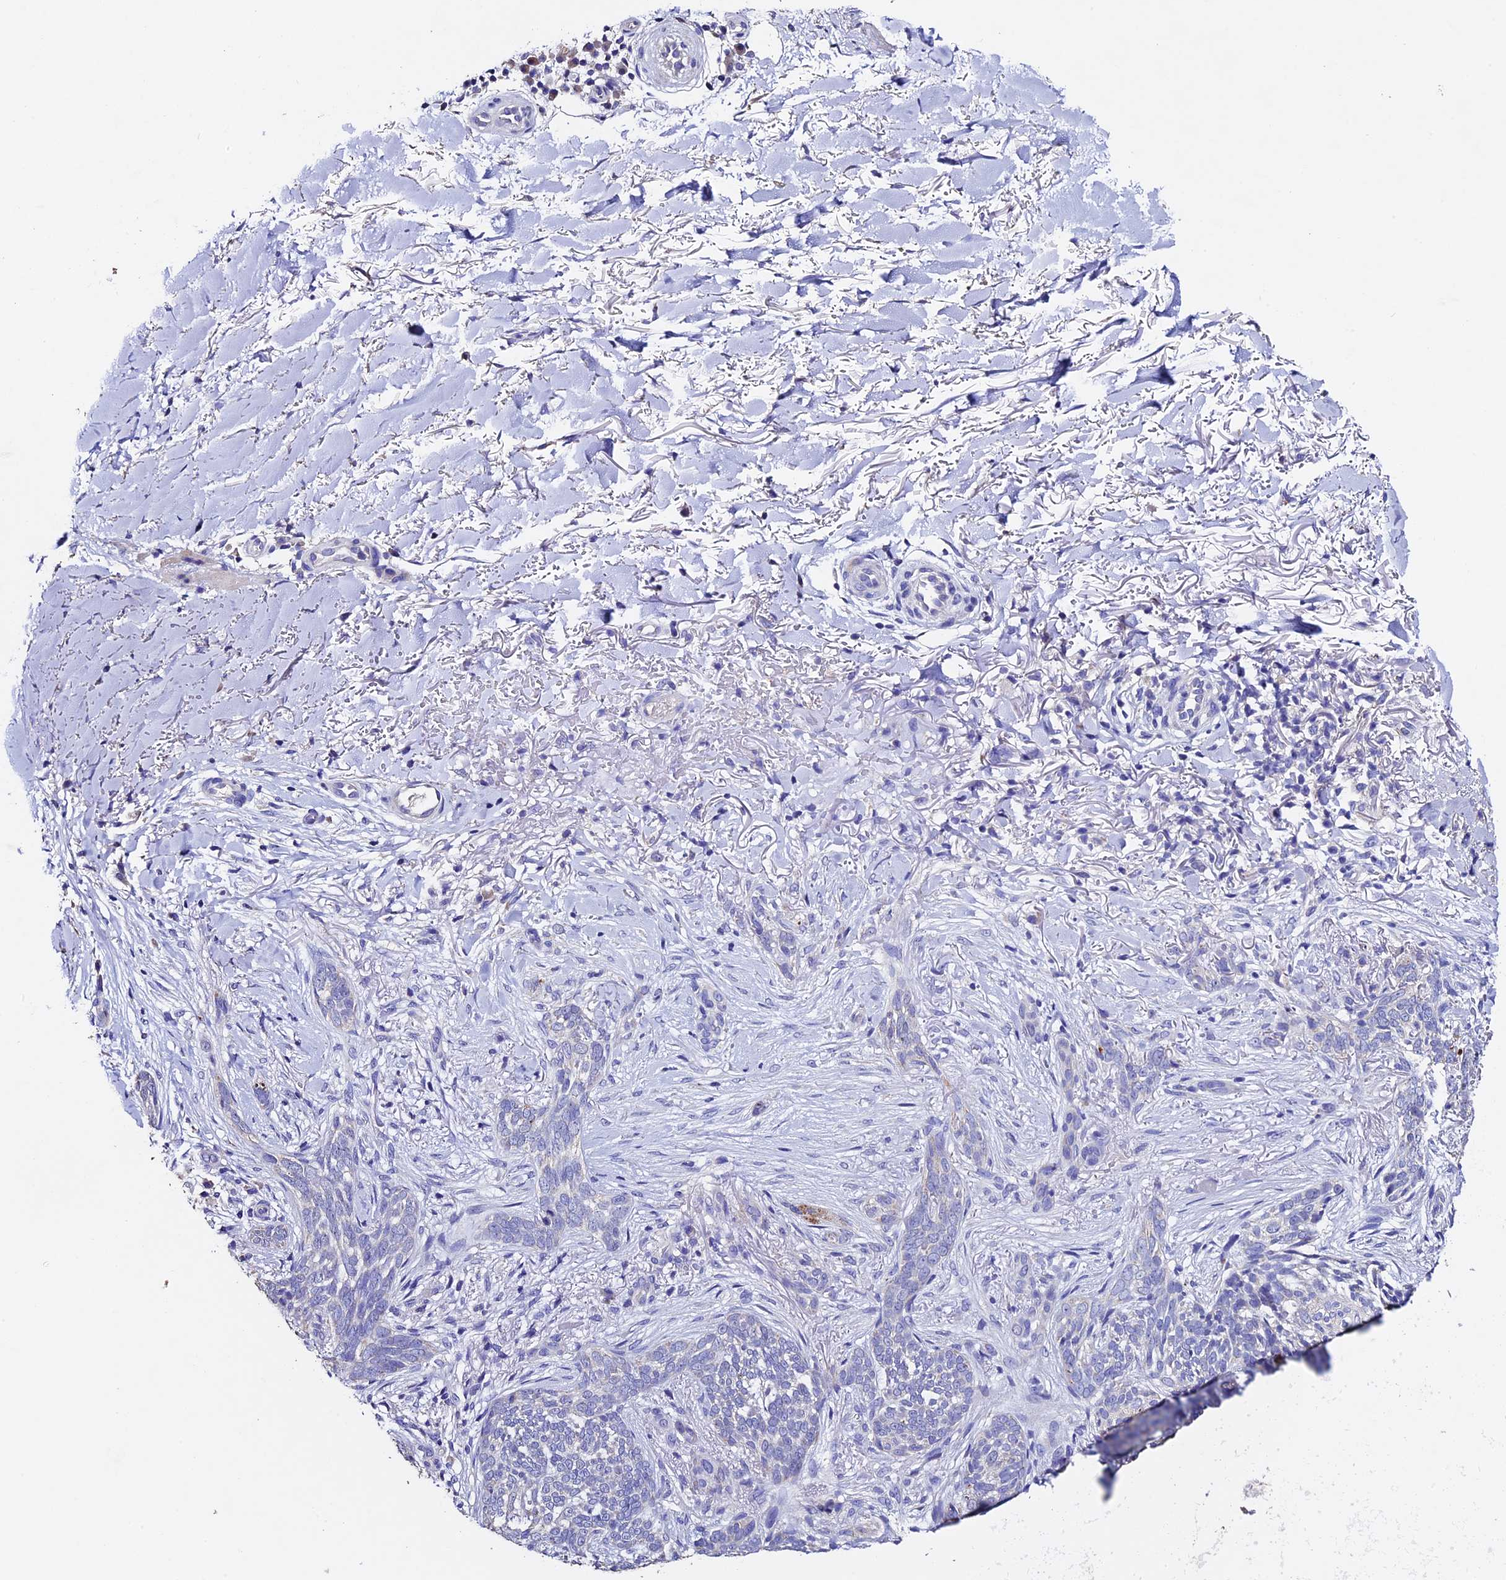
{"staining": {"intensity": "negative", "quantity": "none", "location": "none"}, "tissue": "skin cancer", "cell_type": "Tumor cells", "image_type": "cancer", "snomed": [{"axis": "morphology", "description": "Normal tissue, NOS"}, {"axis": "morphology", "description": "Basal cell carcinoma"}, {"axis": "topography", "description": "Skin"}], "caption": "The micrograph reveals no staining of tumor cells in skin cancer. (DAB (3,3'-diaminobenzidine) immunohistochemistry visualized using brightfield microscopy, high magnification).", "gene": "FBXW9", "patient": {"sex": "female", "age": 67}}